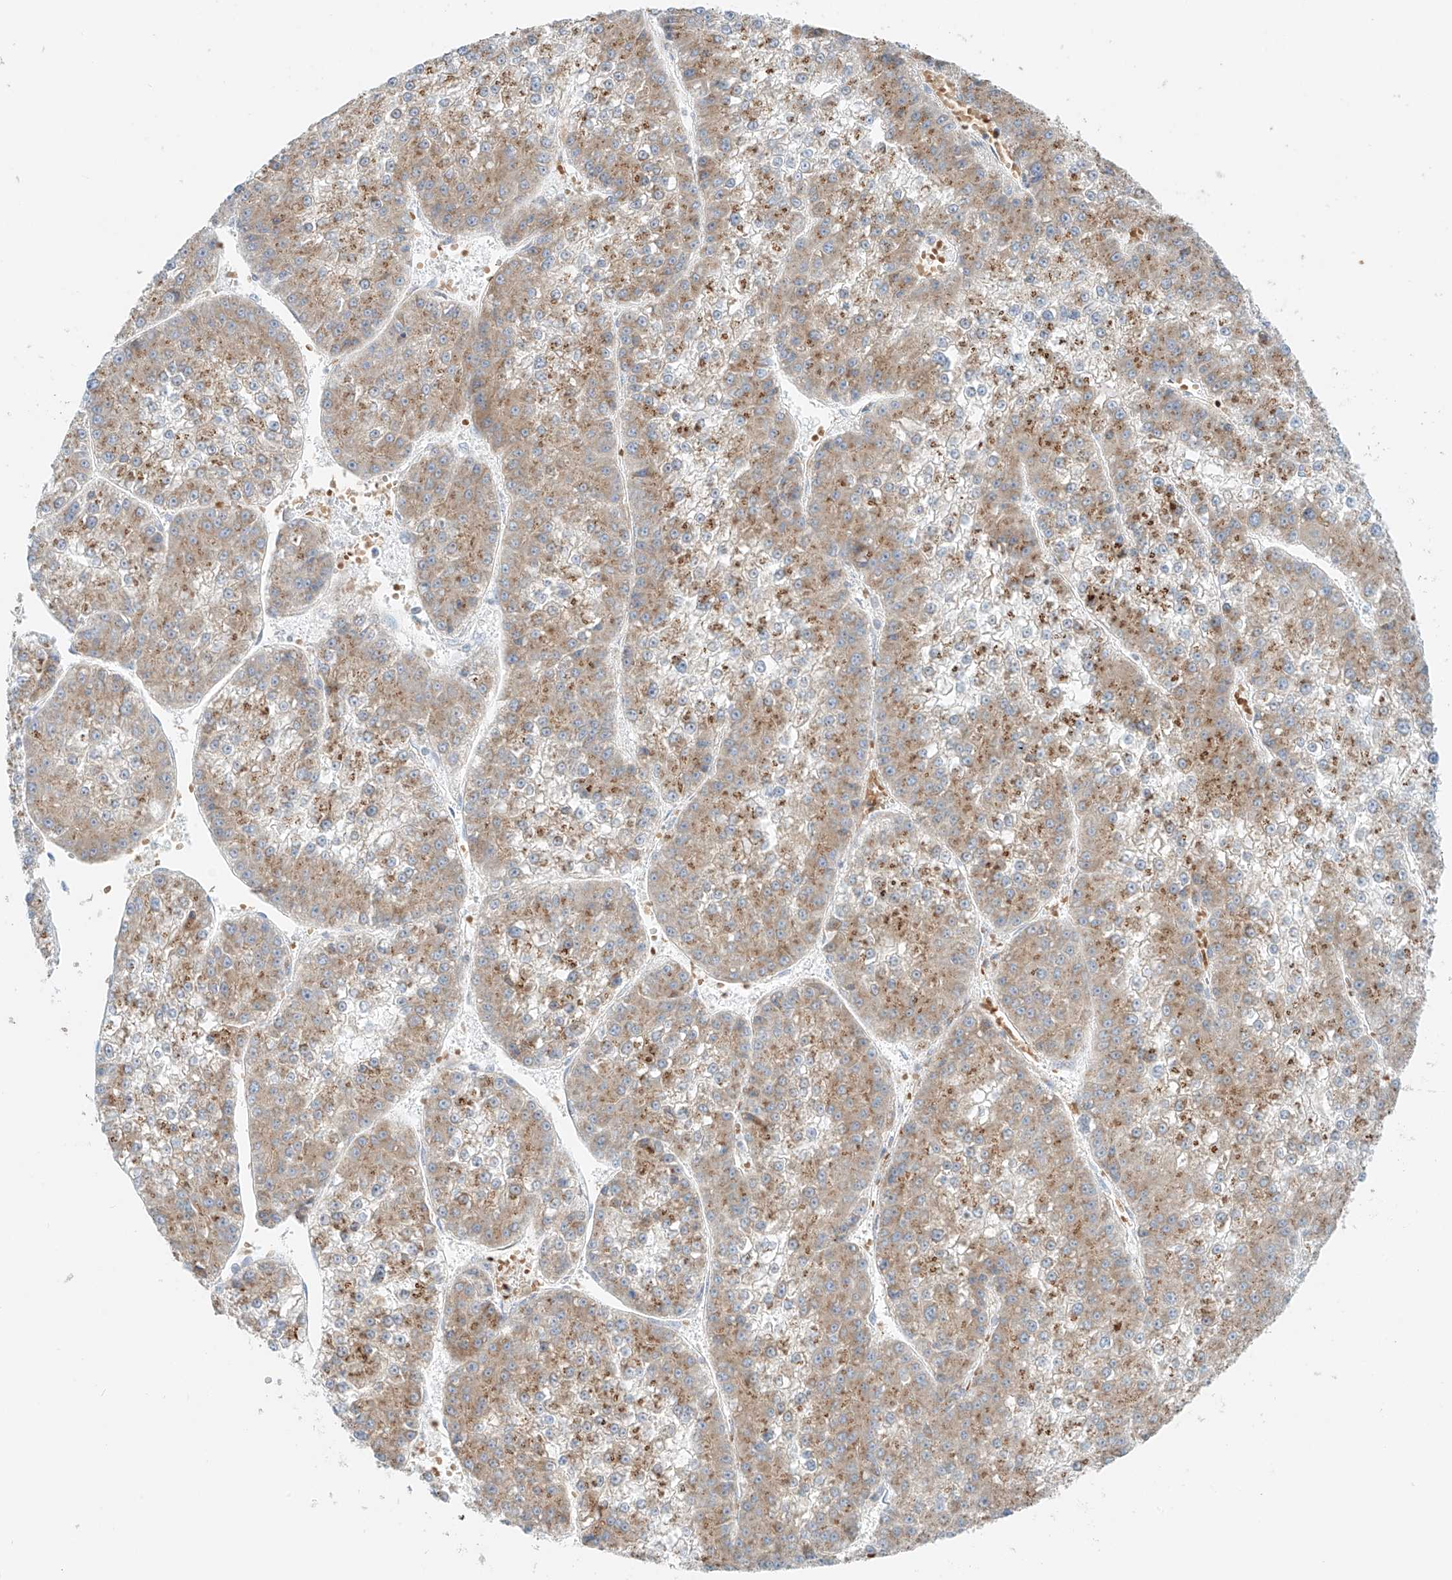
{"staining": {"intensity": "weak", "quantity": "25%-75%", "location": "cytoplasmic/membranous"}, "tissue": "liver cancer", "cell_type": "Tumor cells", "image_type": "cancer", "snomed": [{"axis": "morphology", "description": "Carcinoma, Hepatocellular, NOS"}, {"axis": "topography", "description": "Liver"}], "caption": "Liver hepatocellular carcinoma was stained to show a protein in brown. There is low levels of weak cytoplasmic/membranous positivity in approximately 25%-75% of tumor cells.", "gene": "EIPR1", "patient": {"sex": "female", "age": 73}}